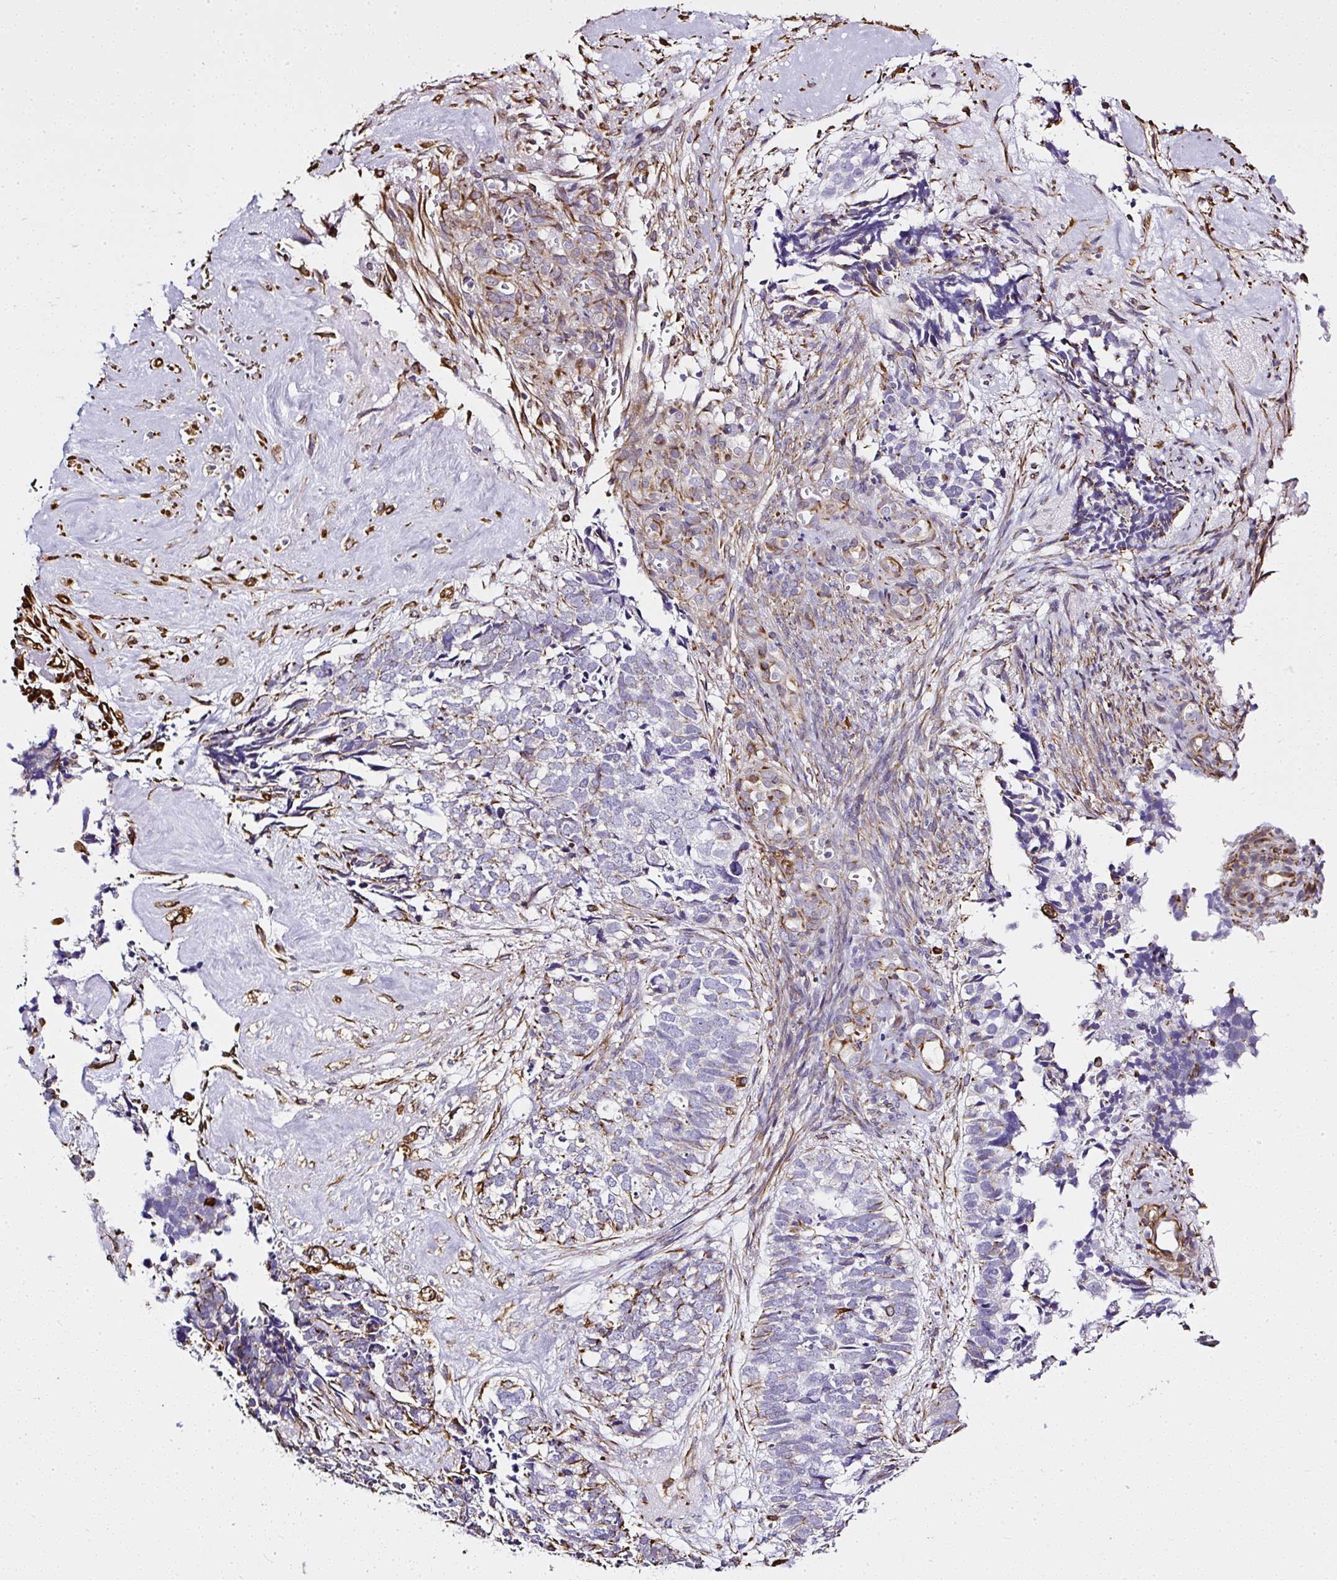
{"staining": {"intensity": "negative", "quantity": "none", "location": "none"}, "tissue": "cervical cancer", "cell_type": "Tumor cells", "image_type": "cancer", "snomed": [{"axis": "morphology", "description": "Squamous cell carcinoma, NOS"}, {"axis": "topography", "description": "Cervix"}], "caption": "Immunohistochemistry of squamous cell carcinoma (cervical) displays no expression in tumor cells.", "gene": "PLS1", "patient": {"sex": "female", "age": 63}}